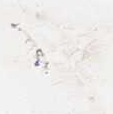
{"staining": {"intensity": "negative", "quantity": "none", "location": "none"}, "tissue": "cervical cancer", "cell_type": "Tumor cells", "image_type": "cancer", "snomed": [{"axis": "morphology", "description": "Squamous cell carcinoma, NOS"}, {"axis": "topography", "description": "Cervix"}], "caption": "Immunohistochemistry photomicrograph of neoplastic tissue: human cervical cancer stained with DAB exhibits no significant protein staining in tumor cells.", "gene": "DEPDC1B", "patient": {"sex": "female", "age": 34}}